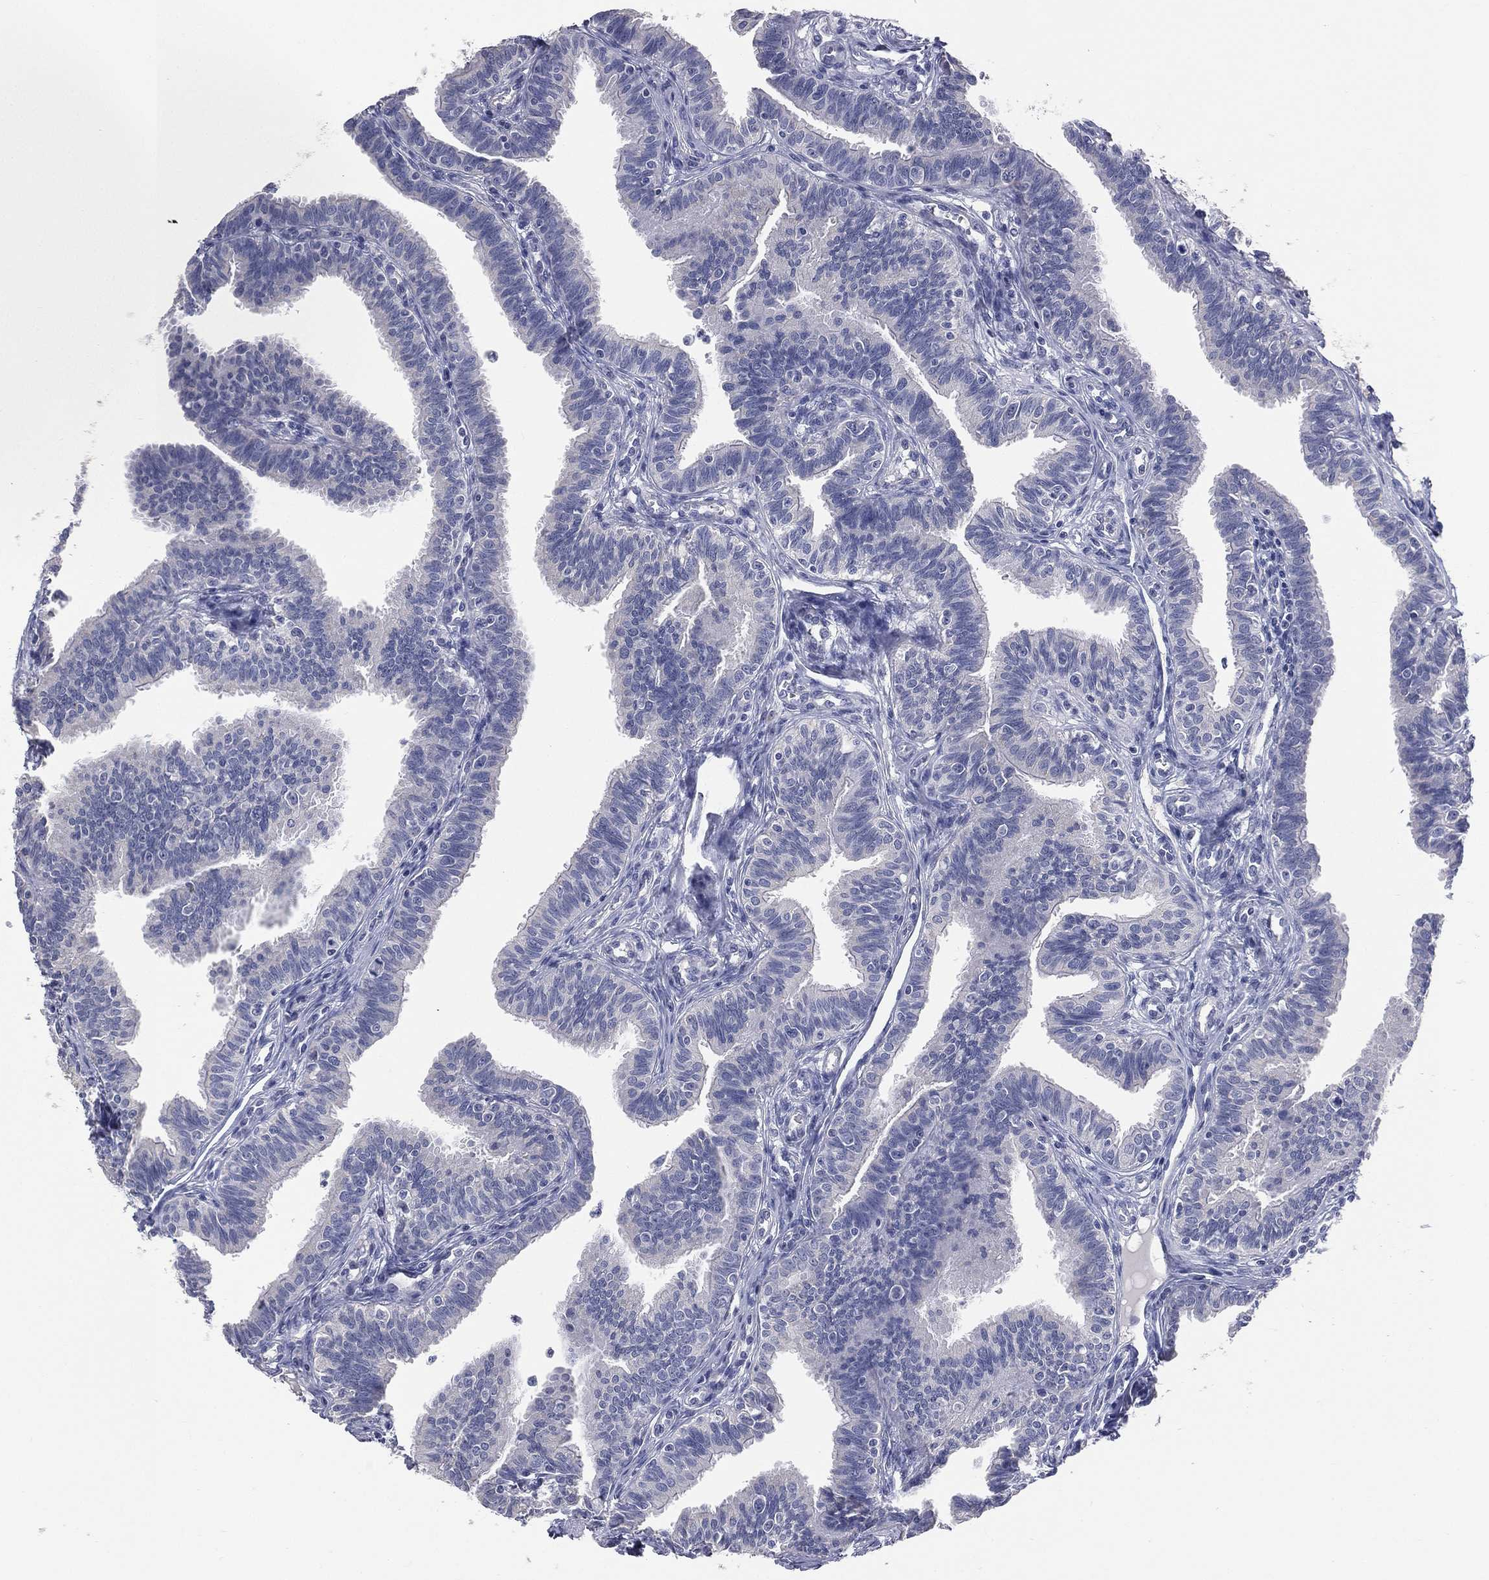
{"staining": {"intensity": "negative", "quantity": "none", "location": "none"}, "tissue": "fallopian tube", "cell_type": "Glandular cells", "image_type": "normal", "snomed": [{"axis": "morphology", "description": "Normal tissue, NOS"}, {"axis": "topography", "description": "Fallopian tube"}], "caption": "Glandular cells show no significant positivity in unremarkable fallopian tube. (IHC, brightfield microscopy, high magnification).", "gene": "STK31", "patient": {"sex": "female", "age": 36}}